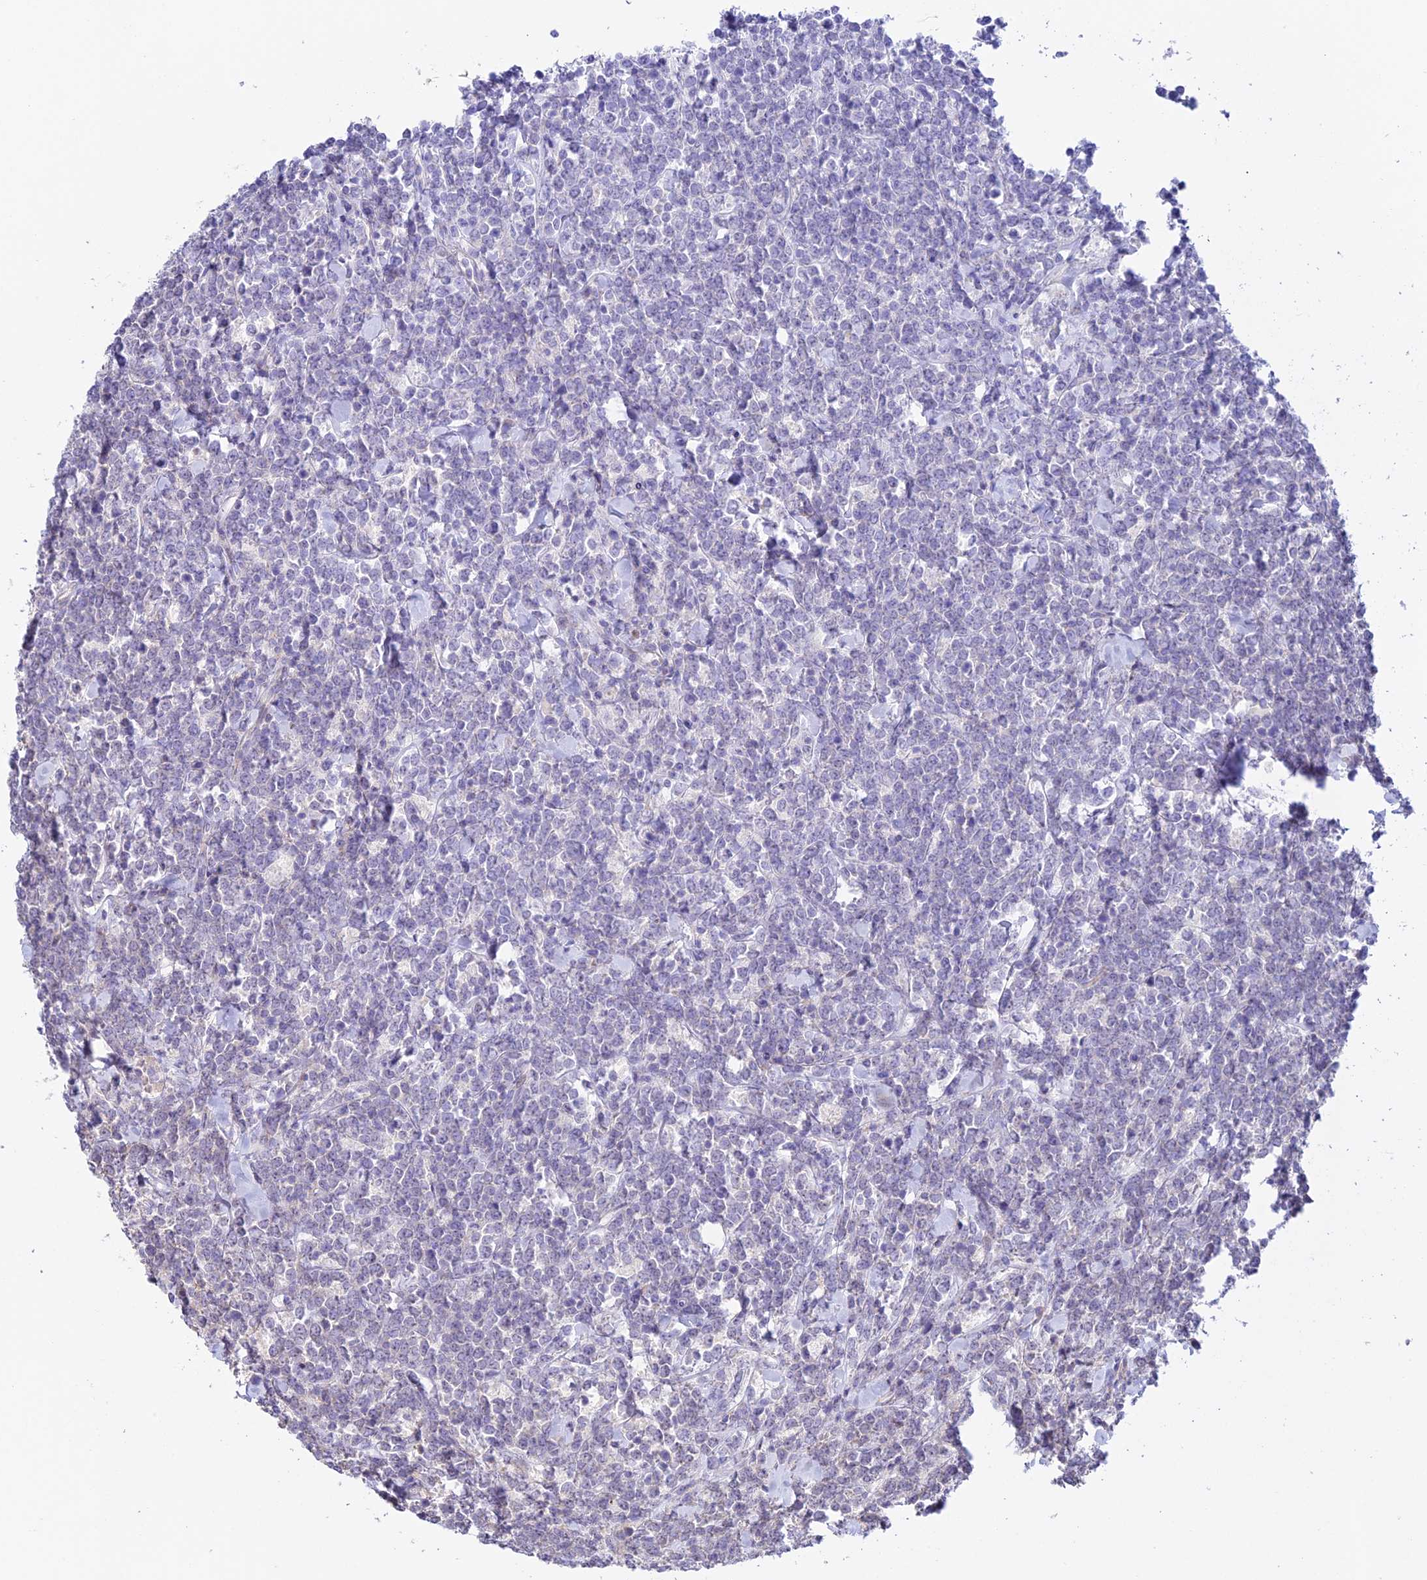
{"staining": {"intensity": "negative", "quantity": "none", "location": "none"}, "tissue": "lymphoma", "cell_type": "Tumor cells", "image_type": "cancer", "snomed": [{"axis": "morphology", "description": "Malignant lymphoma, non-Hodgkin's type, High grade"}, {"axis": "topography", "description": "Small intestine"}], "caption": "The IHC photomicrograph has no significant staining in tumor cells of lymphoma tissue.", "gene": "PRIM1", "patient": {"sex": "male", "age": 8}}